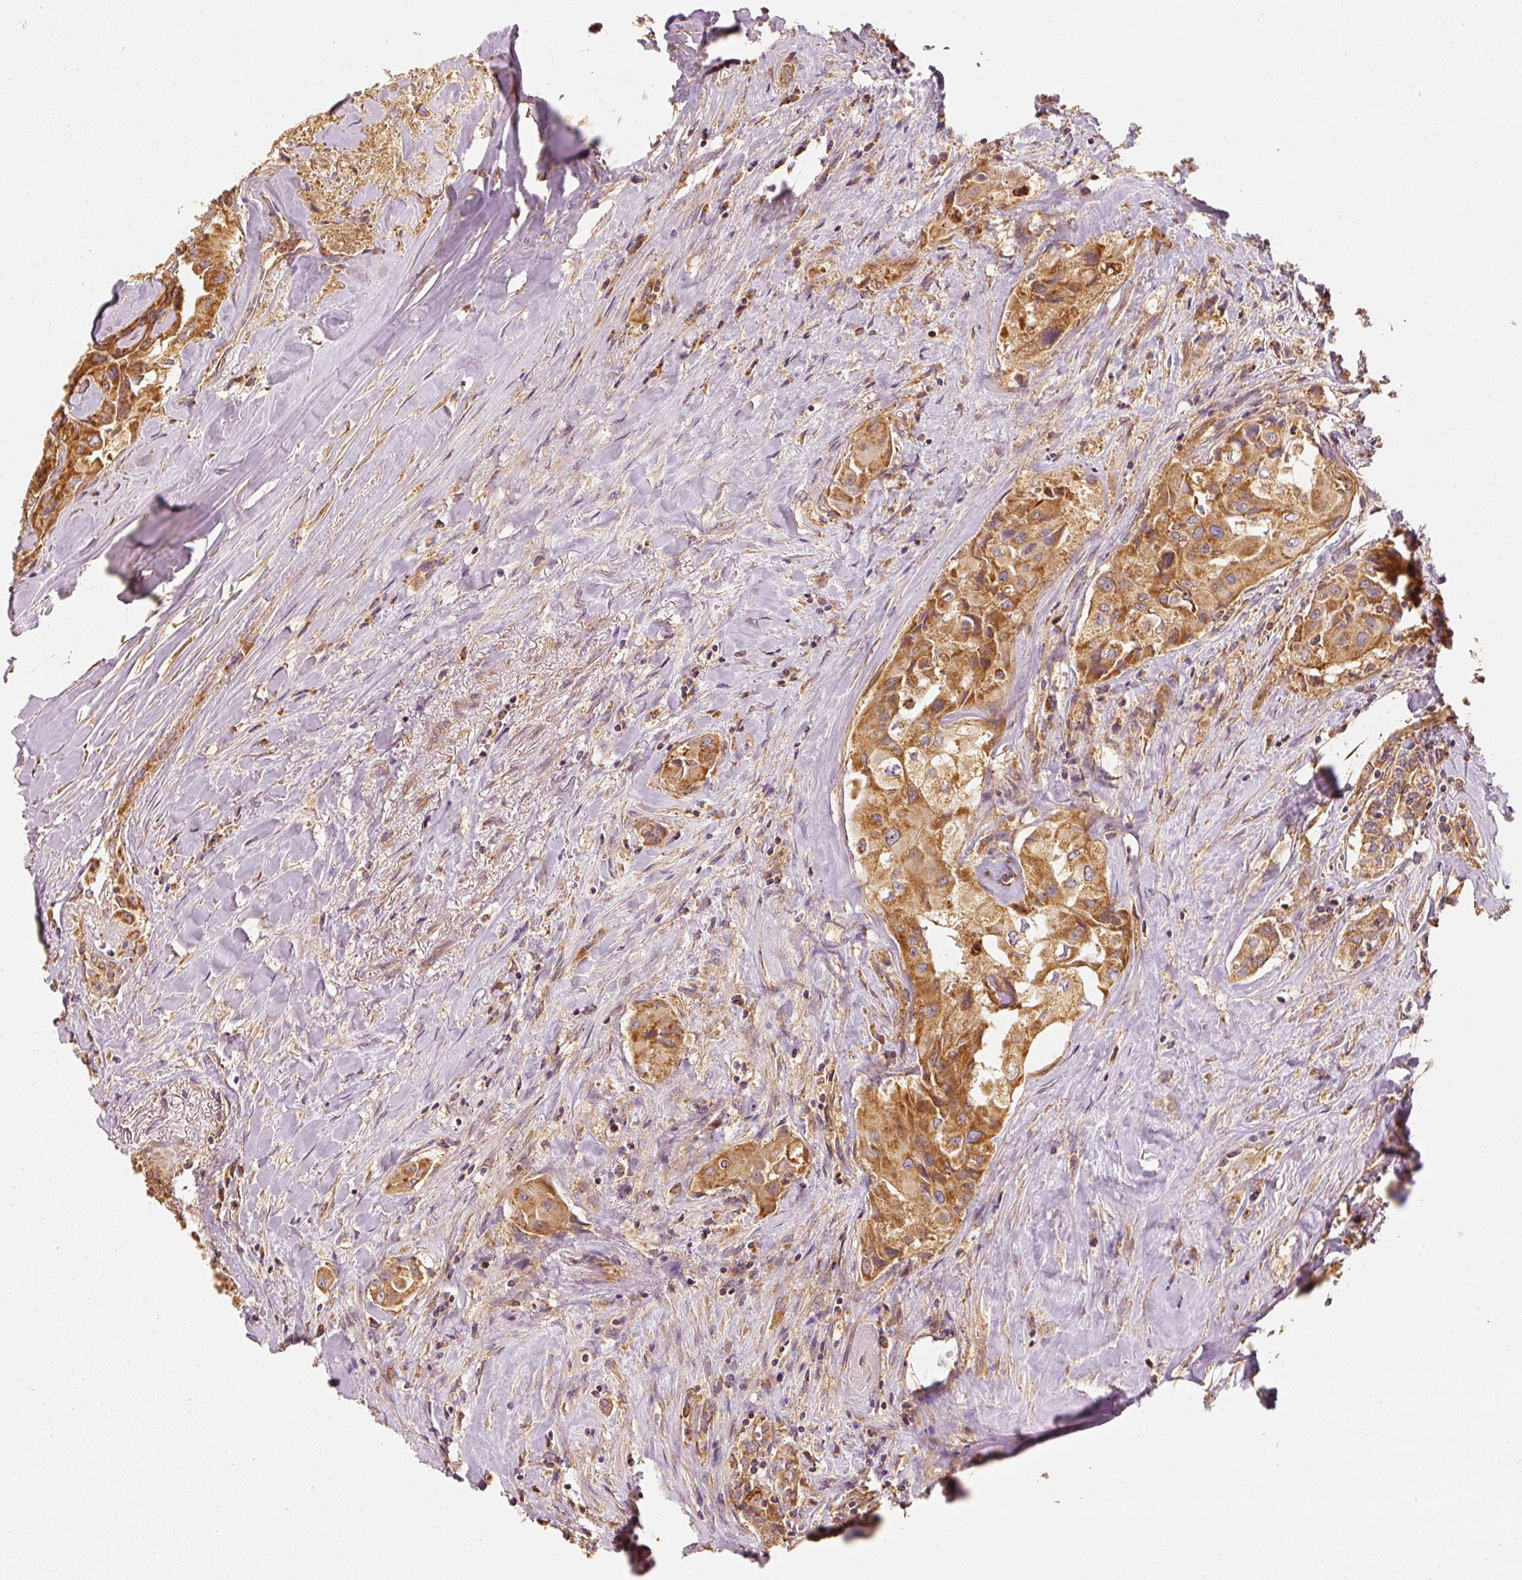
{"staining": {"intensity": "strong", "quantity": ">75%", "location": "cytoplasmic/membranous"}, "tissue": "thyroid cancer", "cell_type": "Tumor cells", "image_type": "cancer", "snomed": [{"axis": "morphology", "description": "Normal tissue, NOS"}, {"axis": "morphology", "description": "Papillary adenocarcinoma, NOS"}, {"axis": "topography", "description": "Thyroid gland"}], "caption": "Approximately >75% of tumor cells in thyroid papillary adenocarcinoma show strong cytoplasmic/membranous protein positivity as visualized by brown immunohistochemical staining.", "gene": "TOMM40", "patient": {"sex": "female", "age": 59}}